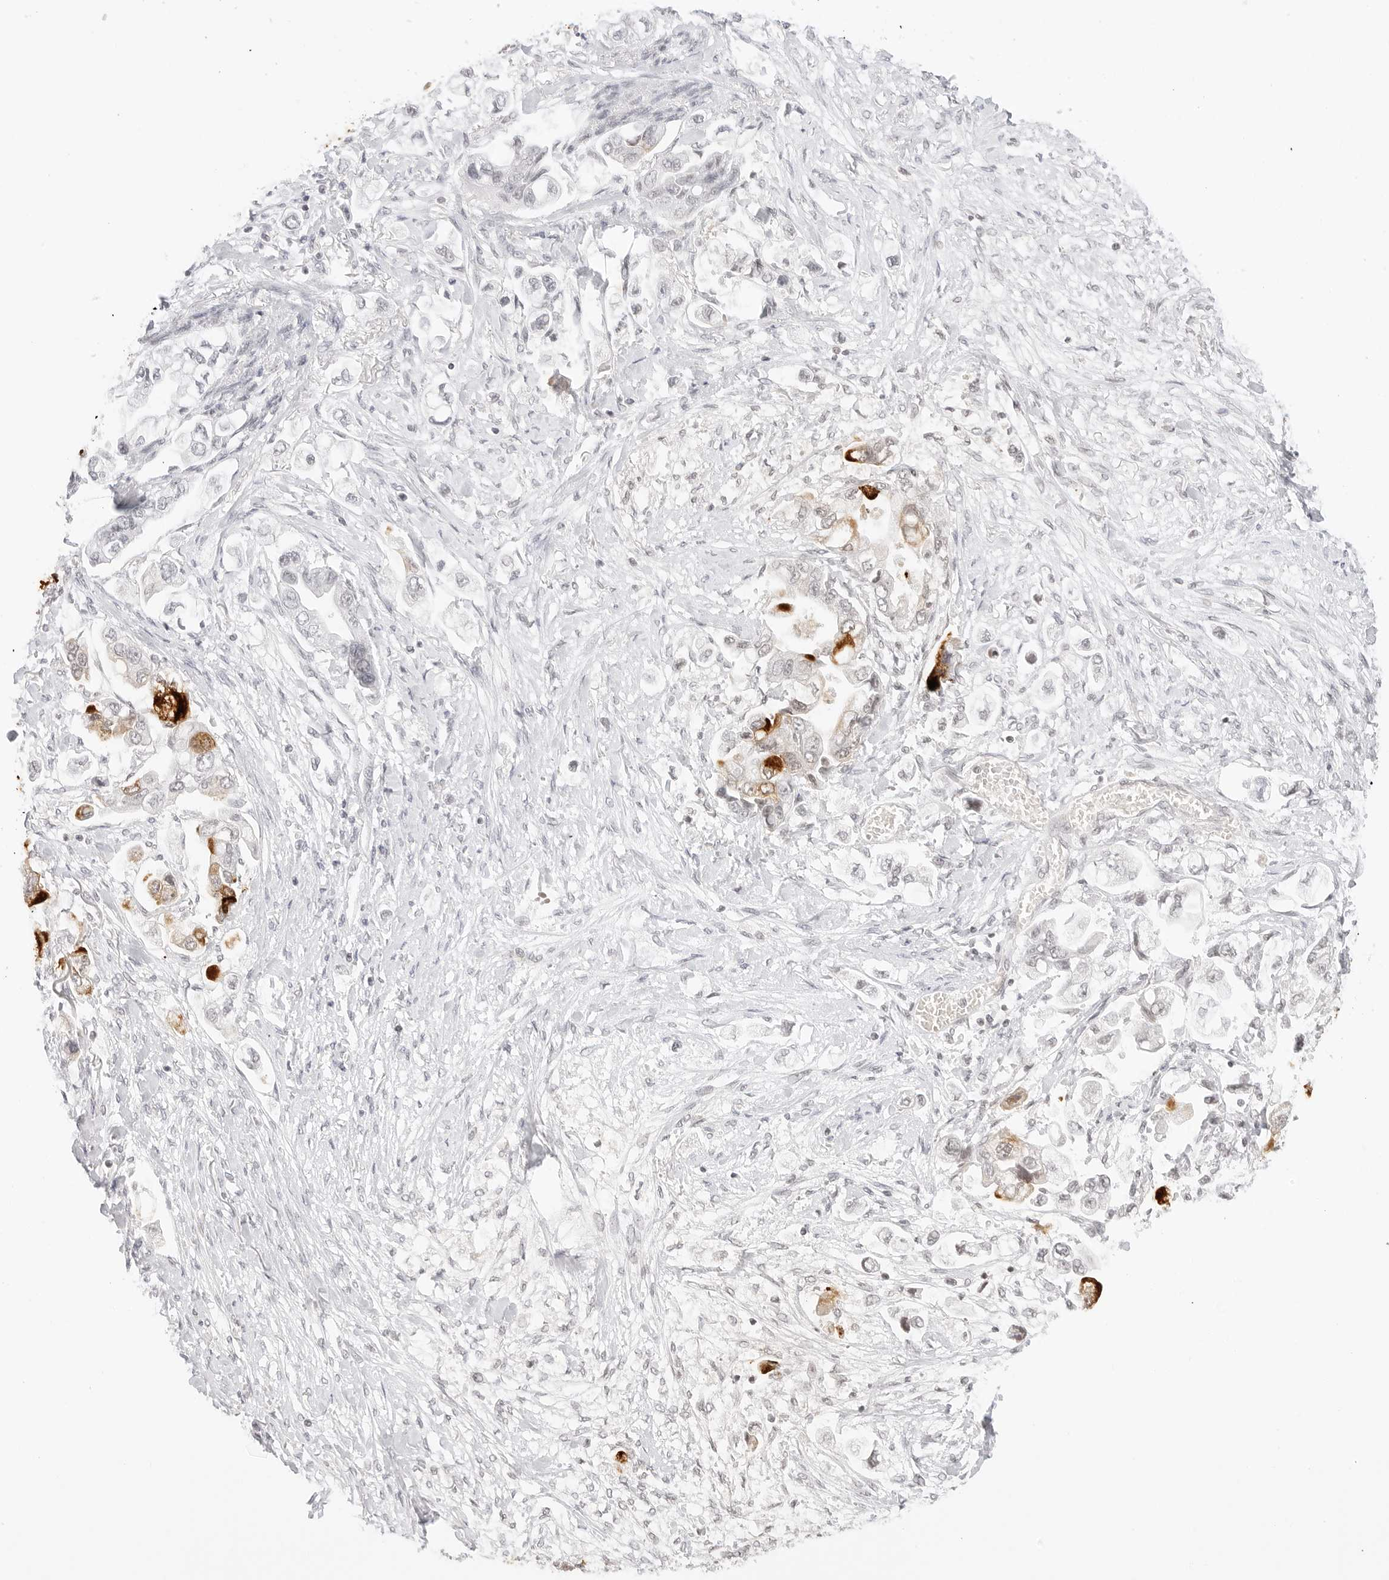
{"staining": {"intensity": "strong", "quantity": "<25%", "location": "cytoplasmic/membranous"}, "tissue": "stomach cancer", "cell_type": "Tumor cells", "image_type": "cancer", "snomed": [{"axis": "morphology", "description": "Adenocarcinoma, NOS"}, {"axis": "topography", "description": "Stomach"}], "caption": "About <25% of tumor cells in adenocarcinoma (stomach) show strong cytoplasmic/membranous protein expression as visualized by brown immunohistochemical staining.", "gene": "TFF2", "patient": {"sex": "male", "age": 62}}